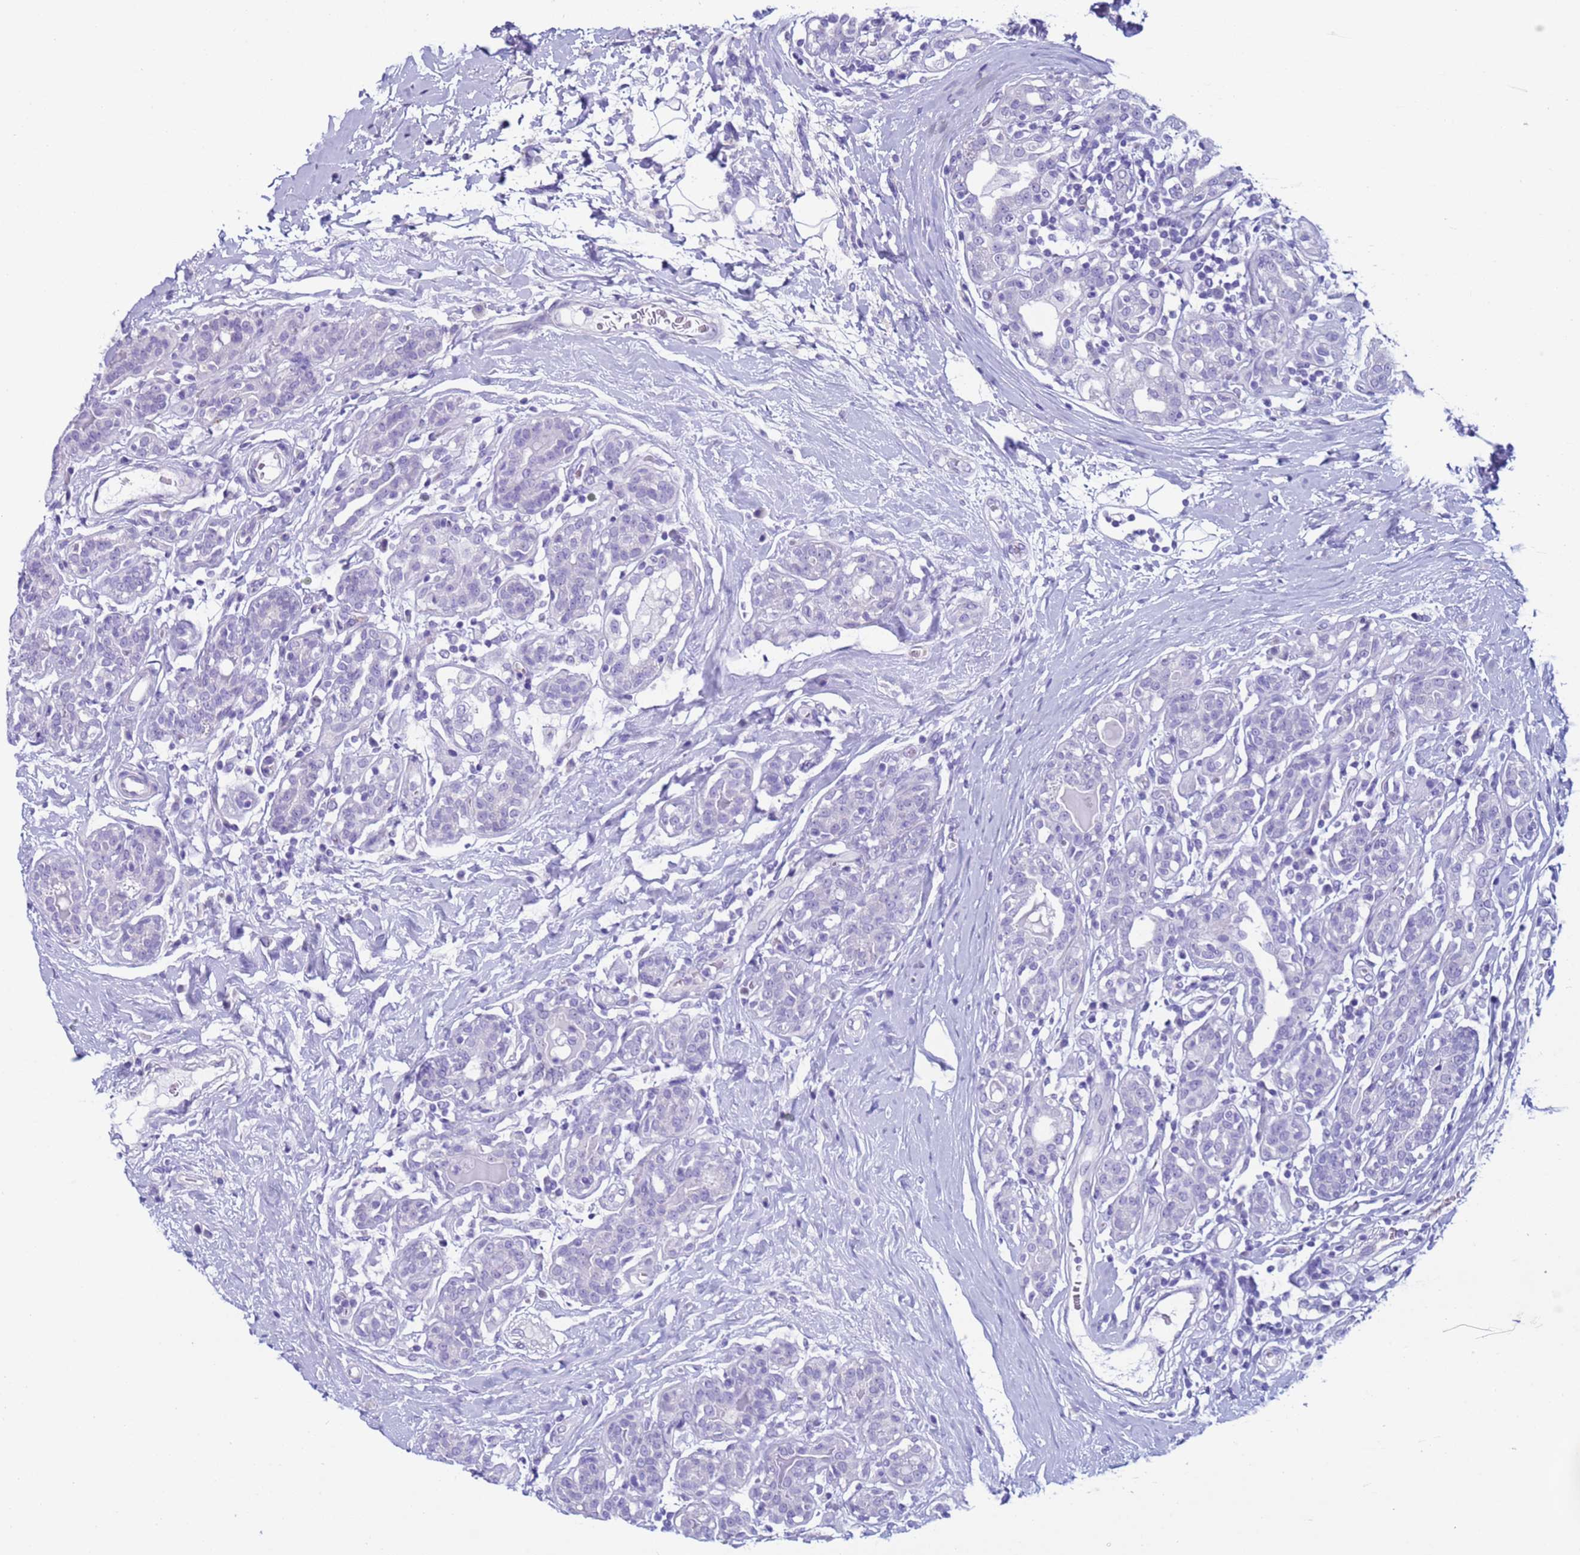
{"staining": {"intensity": "negative", "quantity": "none", "location": "none"}, "tissue": "breast cancer", "cell_type": "Tumor cells", "image_type": "cancer", "snomed": [{"axis": "morphology", "description": "Duct carcinoma"}, {"axis": "topography", "description": "Breast"}], "caption": "DAB (3,3'-diaminobenzidine) immunohistochemical staining of human breast cancer exhibits no significant staining in tumor cells.", "gene": "CST4", "patient": {"sex": "female", "age": 40}}